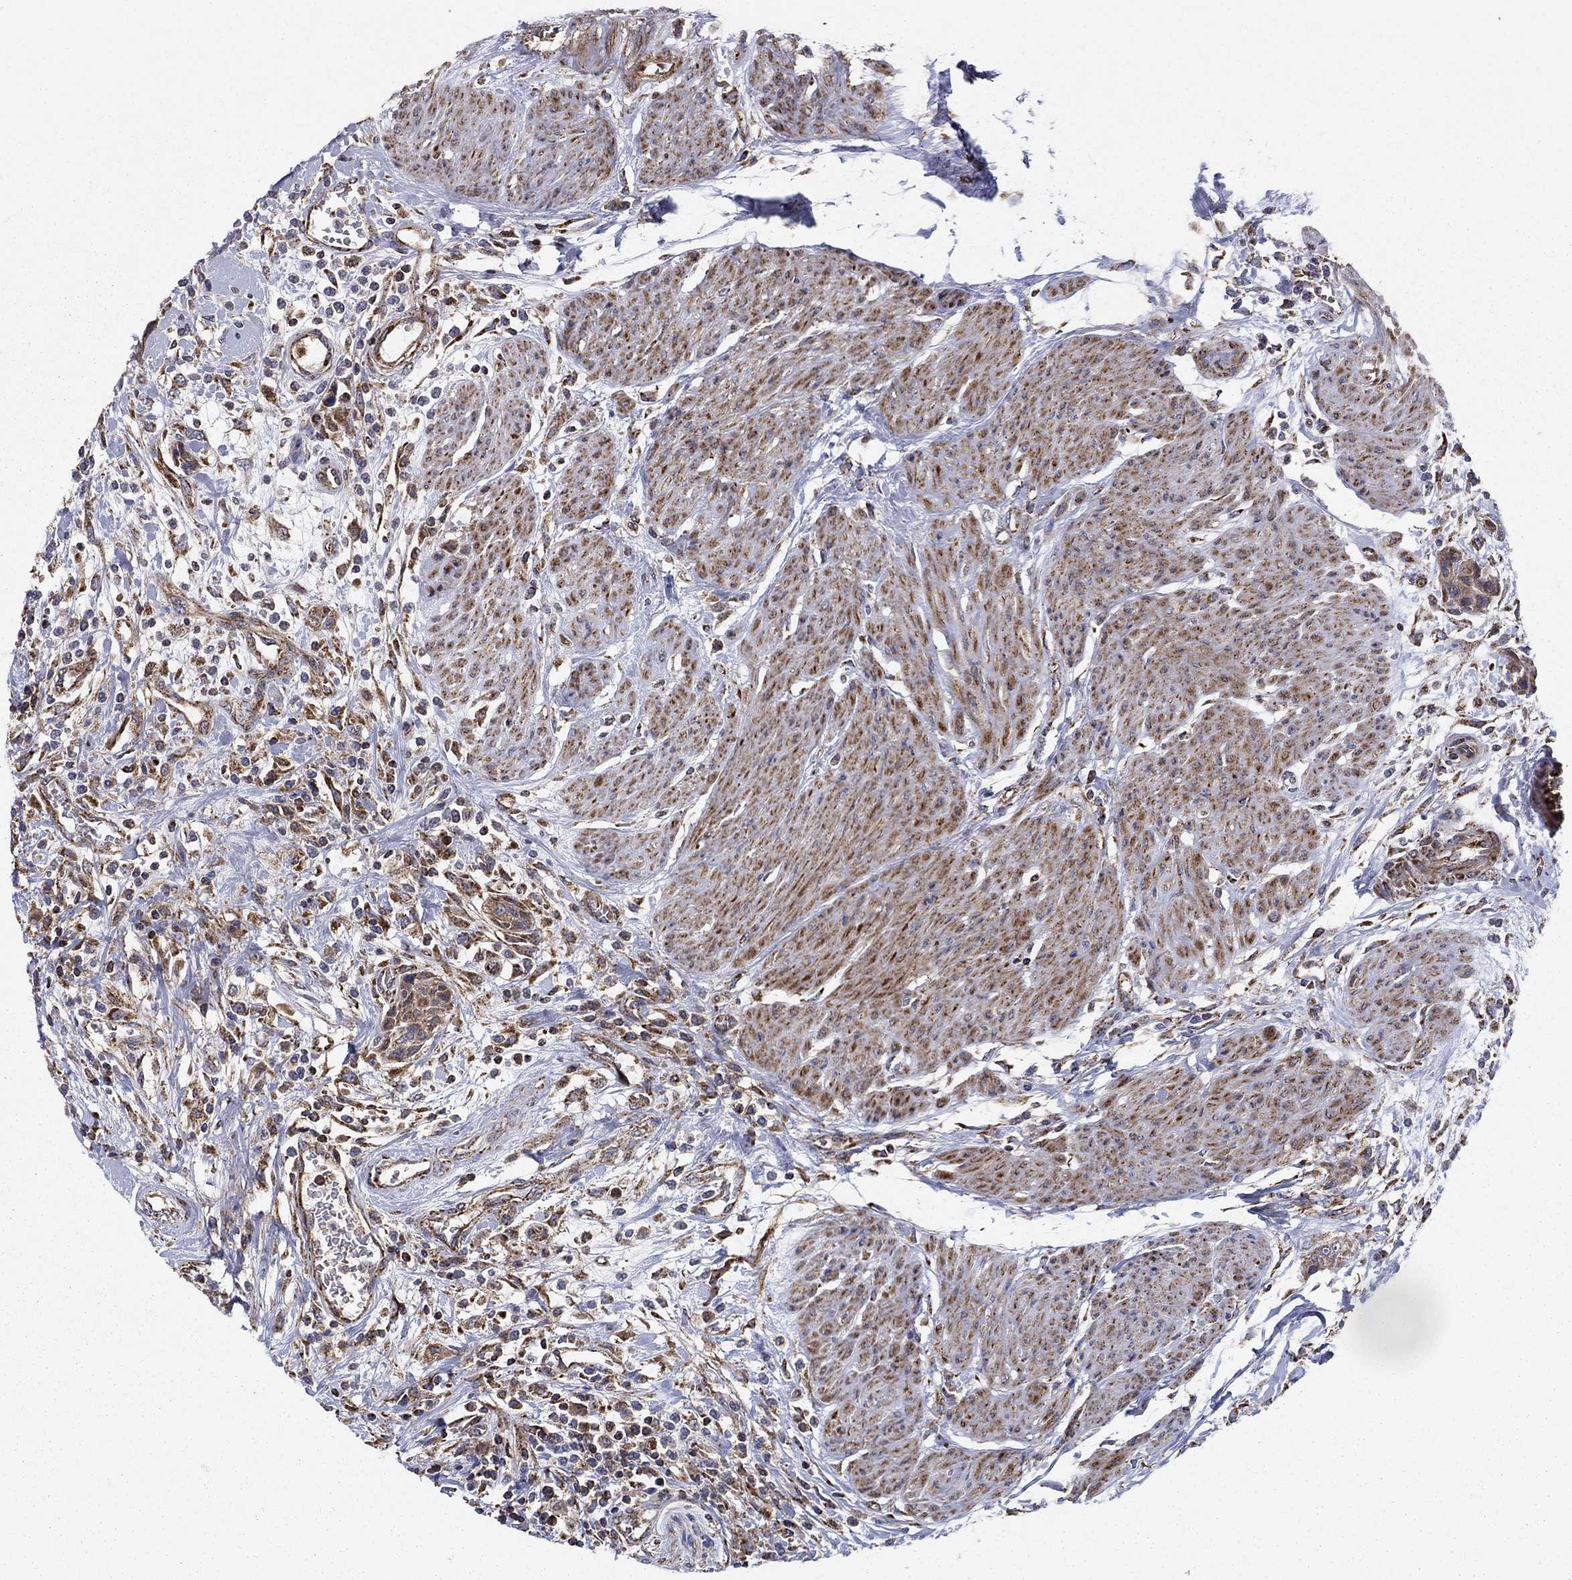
{"staining": {"intensity": "moderate", "quantity": ">75%", "location": "cytoplasmic/membranous"}, "tissue": "urothelial cancer", "cell_type": "Tumor cells", "image_type": "cancer", "snomed": [{"axis": "morphology", "description": "Urothelial carcinoma, High grade"}, {"axis": "topography", "description": "Urinary bladder"}], "caption": "Approximately >75% of tumor cells in human urothelial cancer exhibit moderate cytoplasmic/membranous protein staining as visualized by brown immunohistochemical staining.", "gene": "NDUFS8", "patient": {"sex": "male", "age": 35}}